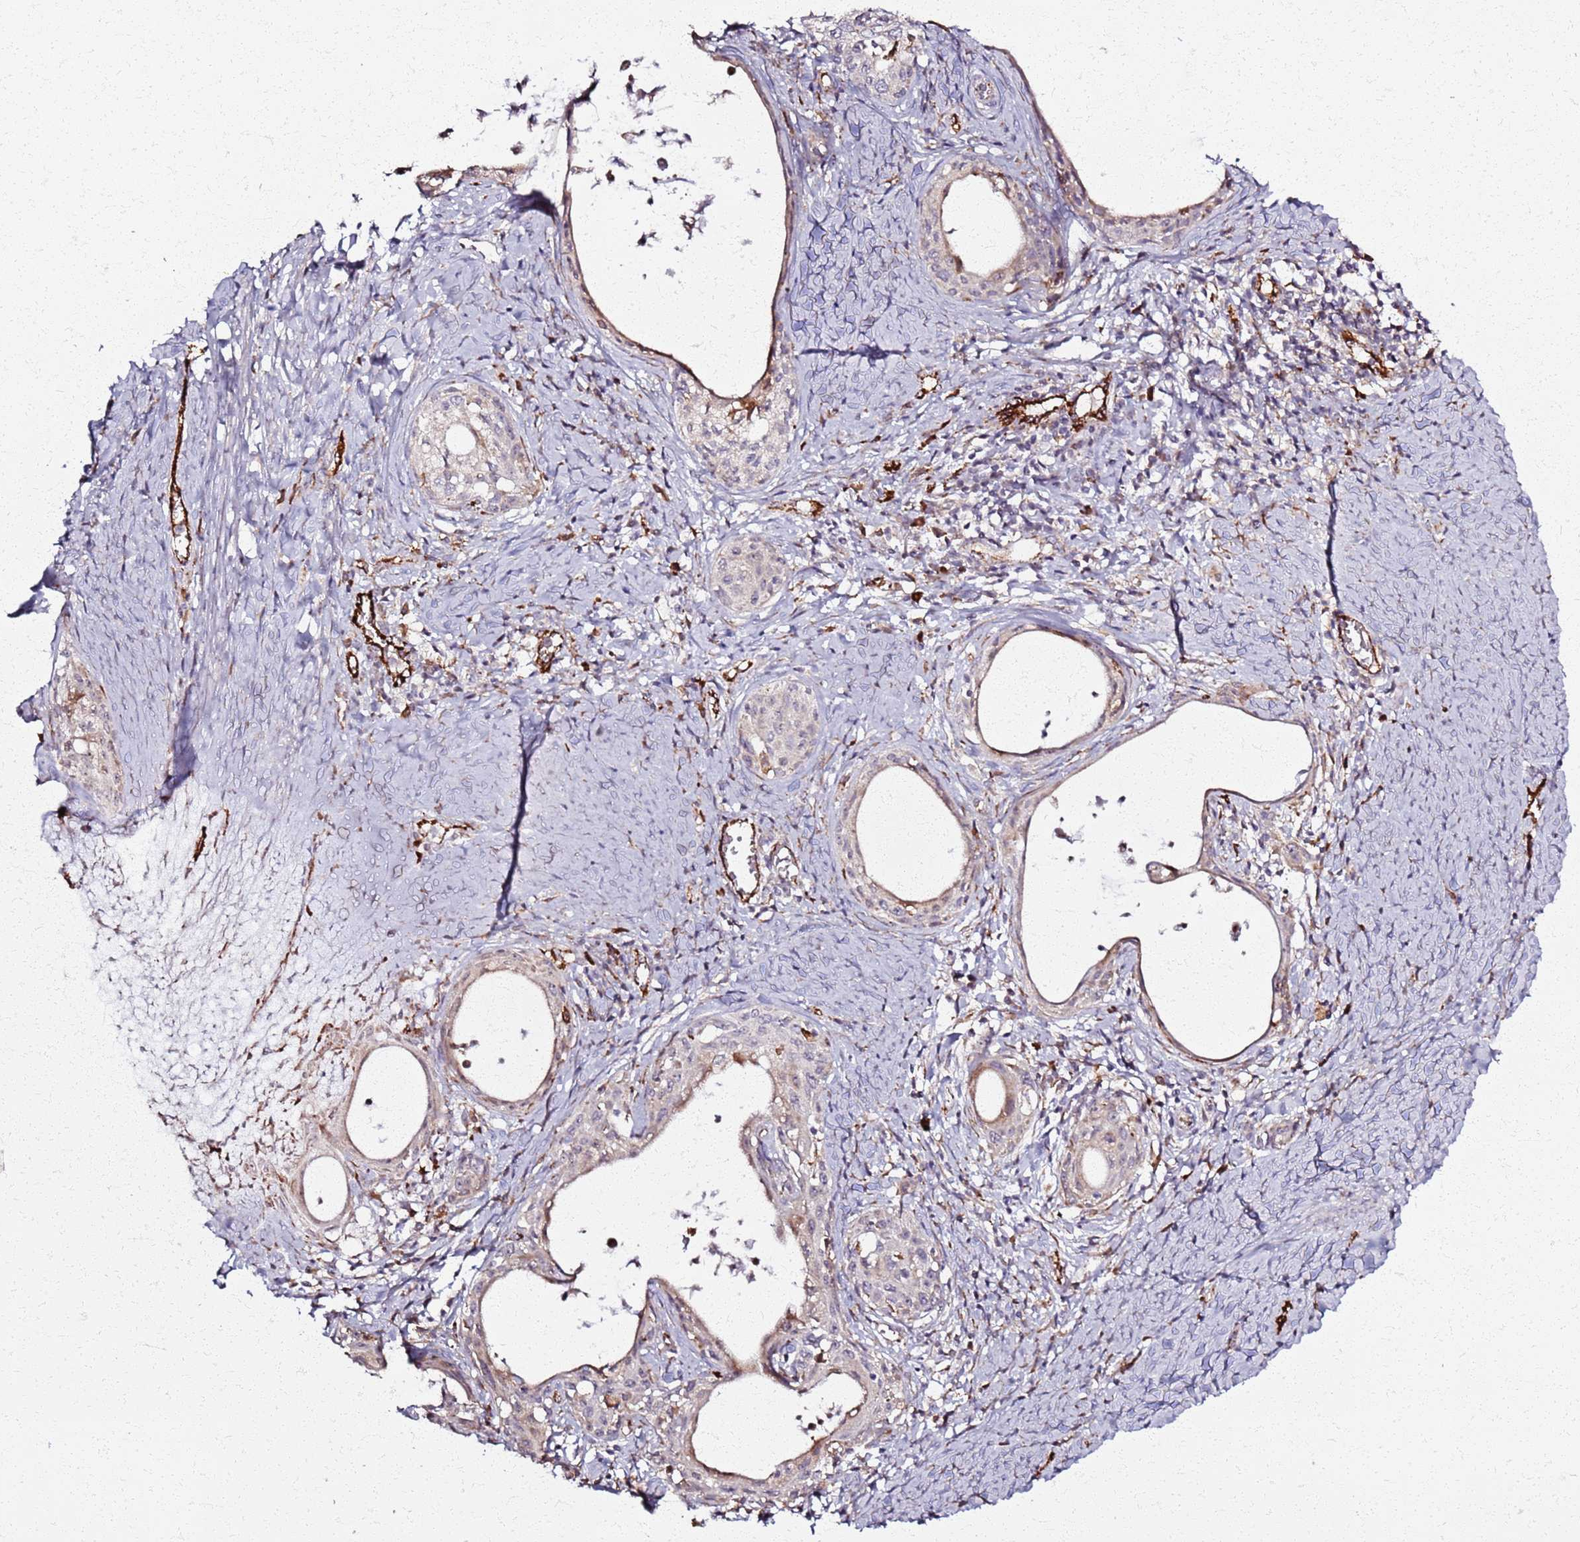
{"staining": {"intensity": "negative", "quantity": "none", "location": "none"}, "tissue": "cervical cancer", "cell_type": "Tumor cells", "image_type": "cancer", "snomed": [{"axis": "morphology", "description": "Squamous cell carcinoma, NOS"}, {"axis": "morphology", "description": "Adenocarcinoma, NOS"}, {"axis": "topography", "description": "Cervix"}], "caption": "Tumor cells show no significant protein expression in cervical cancer. The staining was performed using DAB (3,3'-diaminobenzidine) to visualize the protein expression in brown, while the nuclei were stained in blue with hematoxylin (Magnification: 20x).", "gene": "KRI1", "patient": {"sex": "female", "age": 52}}